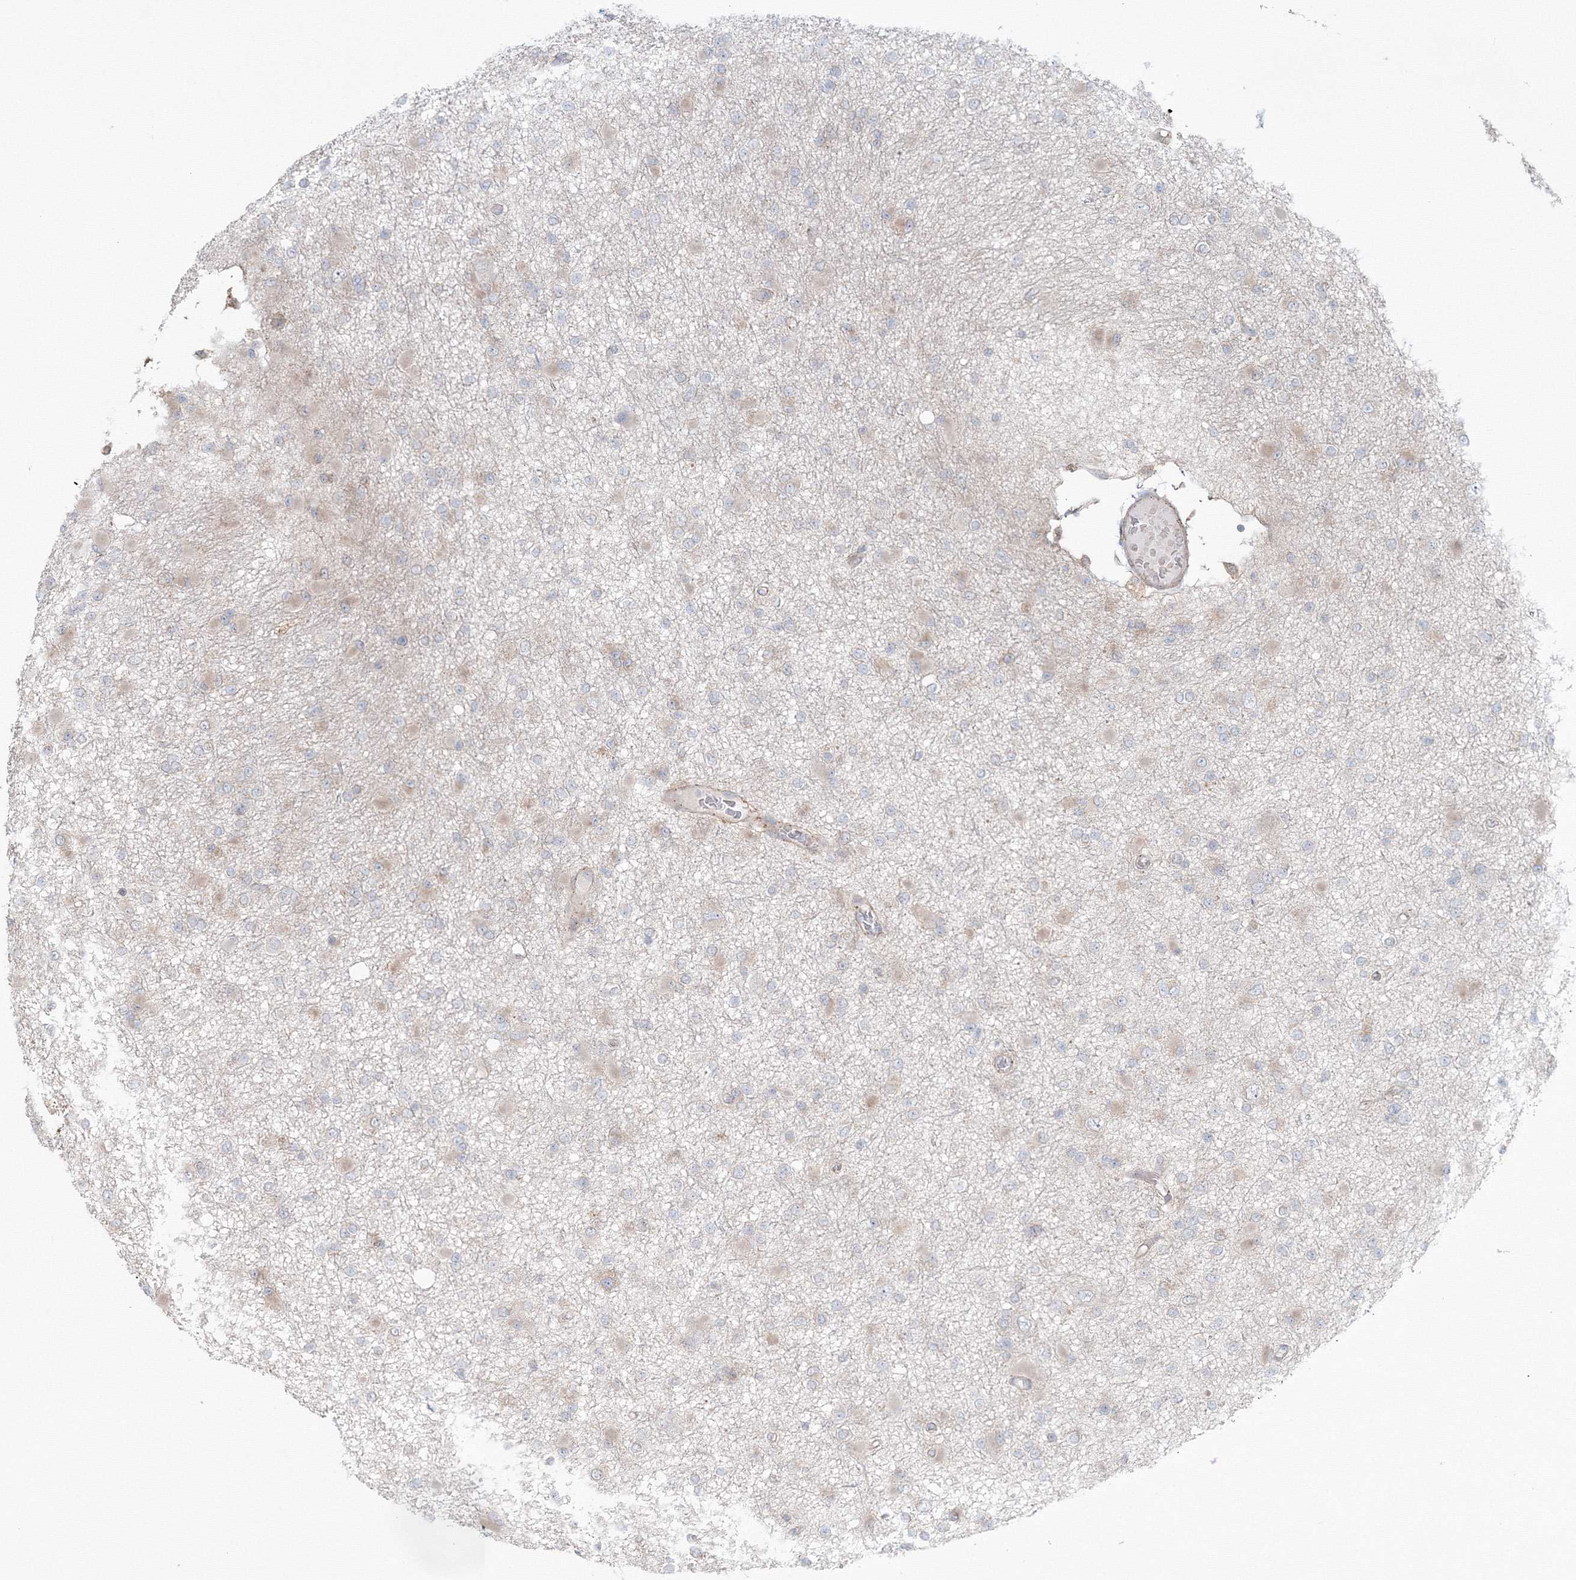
{"staining": {"intensity": "weak", "quantity": "<25%", "location": "cytoplasmic/membranous"}, "tissue": "glioma", "cell_type": "Tumor cells", "image_type": "cancer", "snomed": [{"axis": "morphology", "description": "Glioma, malignant, Low grade"}, {"axis": "topography", "description": "Brain"}], "caption": "Photomicrograph shows no significant protein staining in tumor cells of malignant glioma (low-grade).", "gene": "MKRN2", "patient": {"sex": "female", "age": 22}}